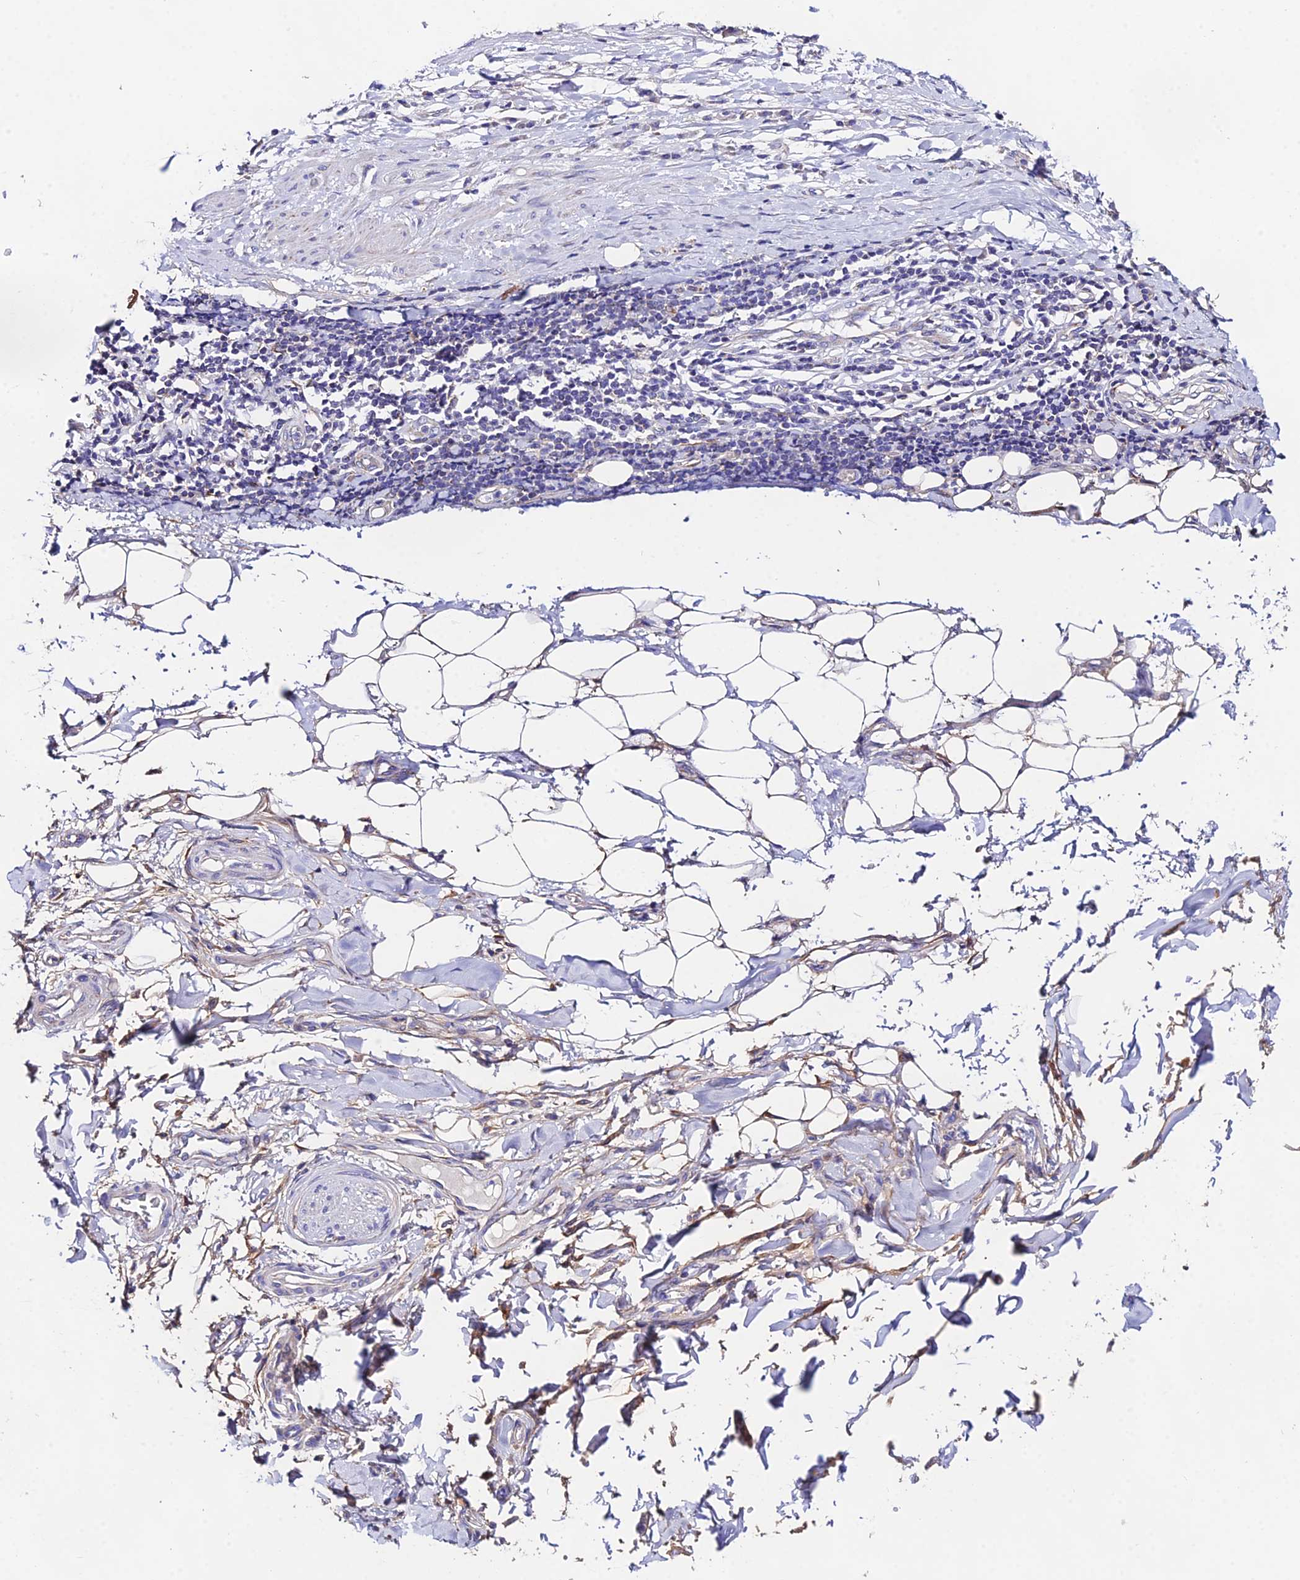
{"staining": {"intensity": "moderate", "quantity": "<25%", "location": "cytoplasmic/membranous"}, "tissue": "adipose tissue", "cell_type": "Adipocytes", "image_type": "normal", "snomed": [{"axis": "morphology", "description": "Normal tissue, NOS"}, {"axis": "morphology", "description": "Adenocarcinoma, NOS"}, {"axis": "topography", "description": "Esophagus"}], "caption": "IHC staining of unremarkable adipose tissue, which reveals low levels of moderate cytoplasmic/membranous expression in about <25% of adipocytes indicating moderate cytoplasmic/membranous protein positivity. The staining was performed using DAB (brown) for protein detection and nuclei were counterstained in hematoxylin (blue).", "gene": "PPP2R2A", "patient": {"sex": "male", "age": 62}}